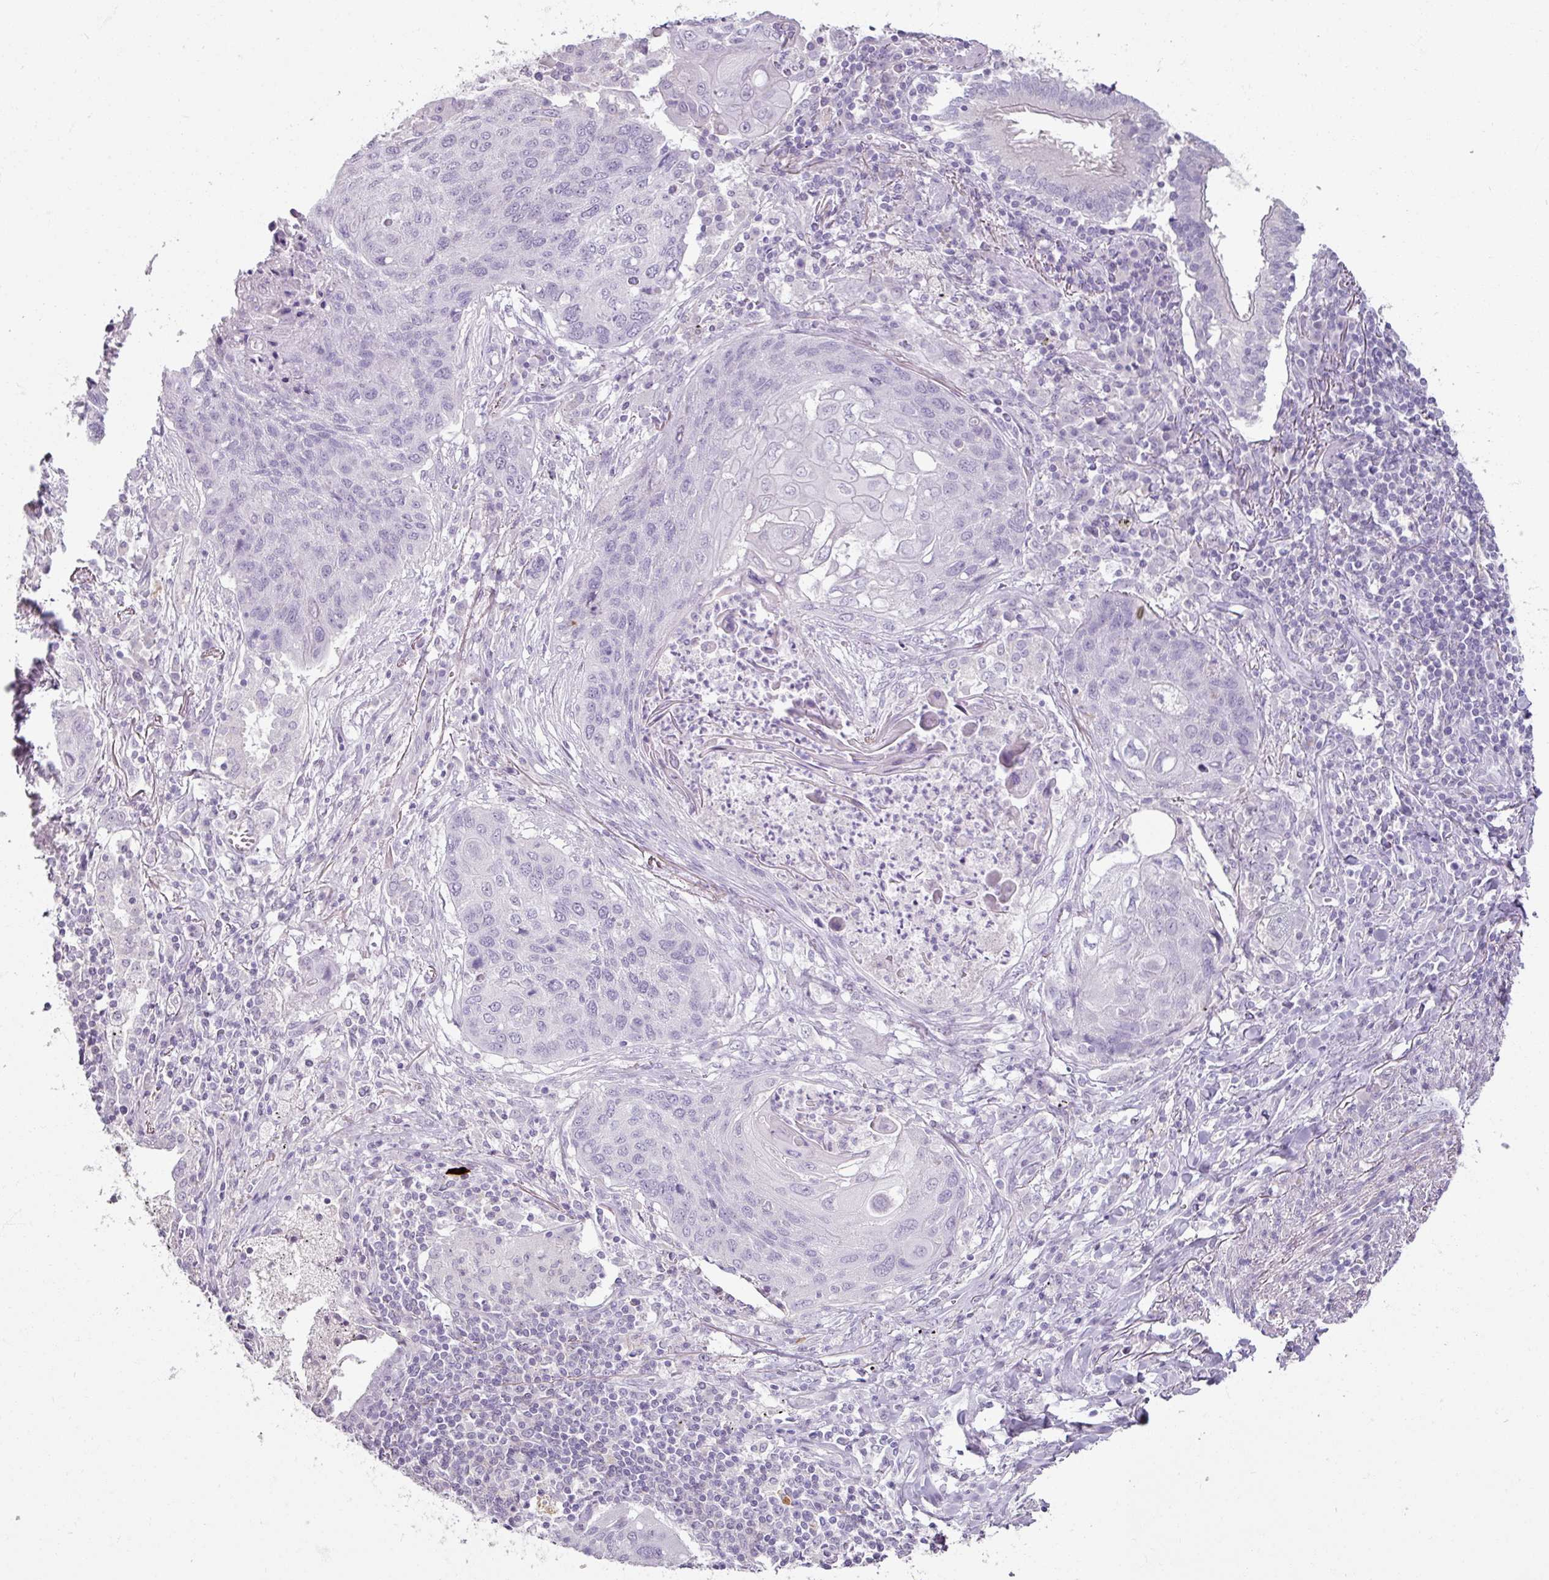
{"staining": {"intensity": "negative", "quantity": "none", "location": "none"}, "tissue": "lung cancer", "cell_type": "Tumor cells", "image_type": "cancer", "snomed": [{"axis": "morphology", "description": "Squamous cell carcinoma, NOS"}, {"axis": "topography", "description": "Lung"}], "caption": "This is an immunohistochemistry (IHC) histopathology image of human lung cancer (squamous cell carcinoma). There is no expression in tumor cells.", "gene": "SLC27A5", "patient": {"sex": "female", "age": 63}}